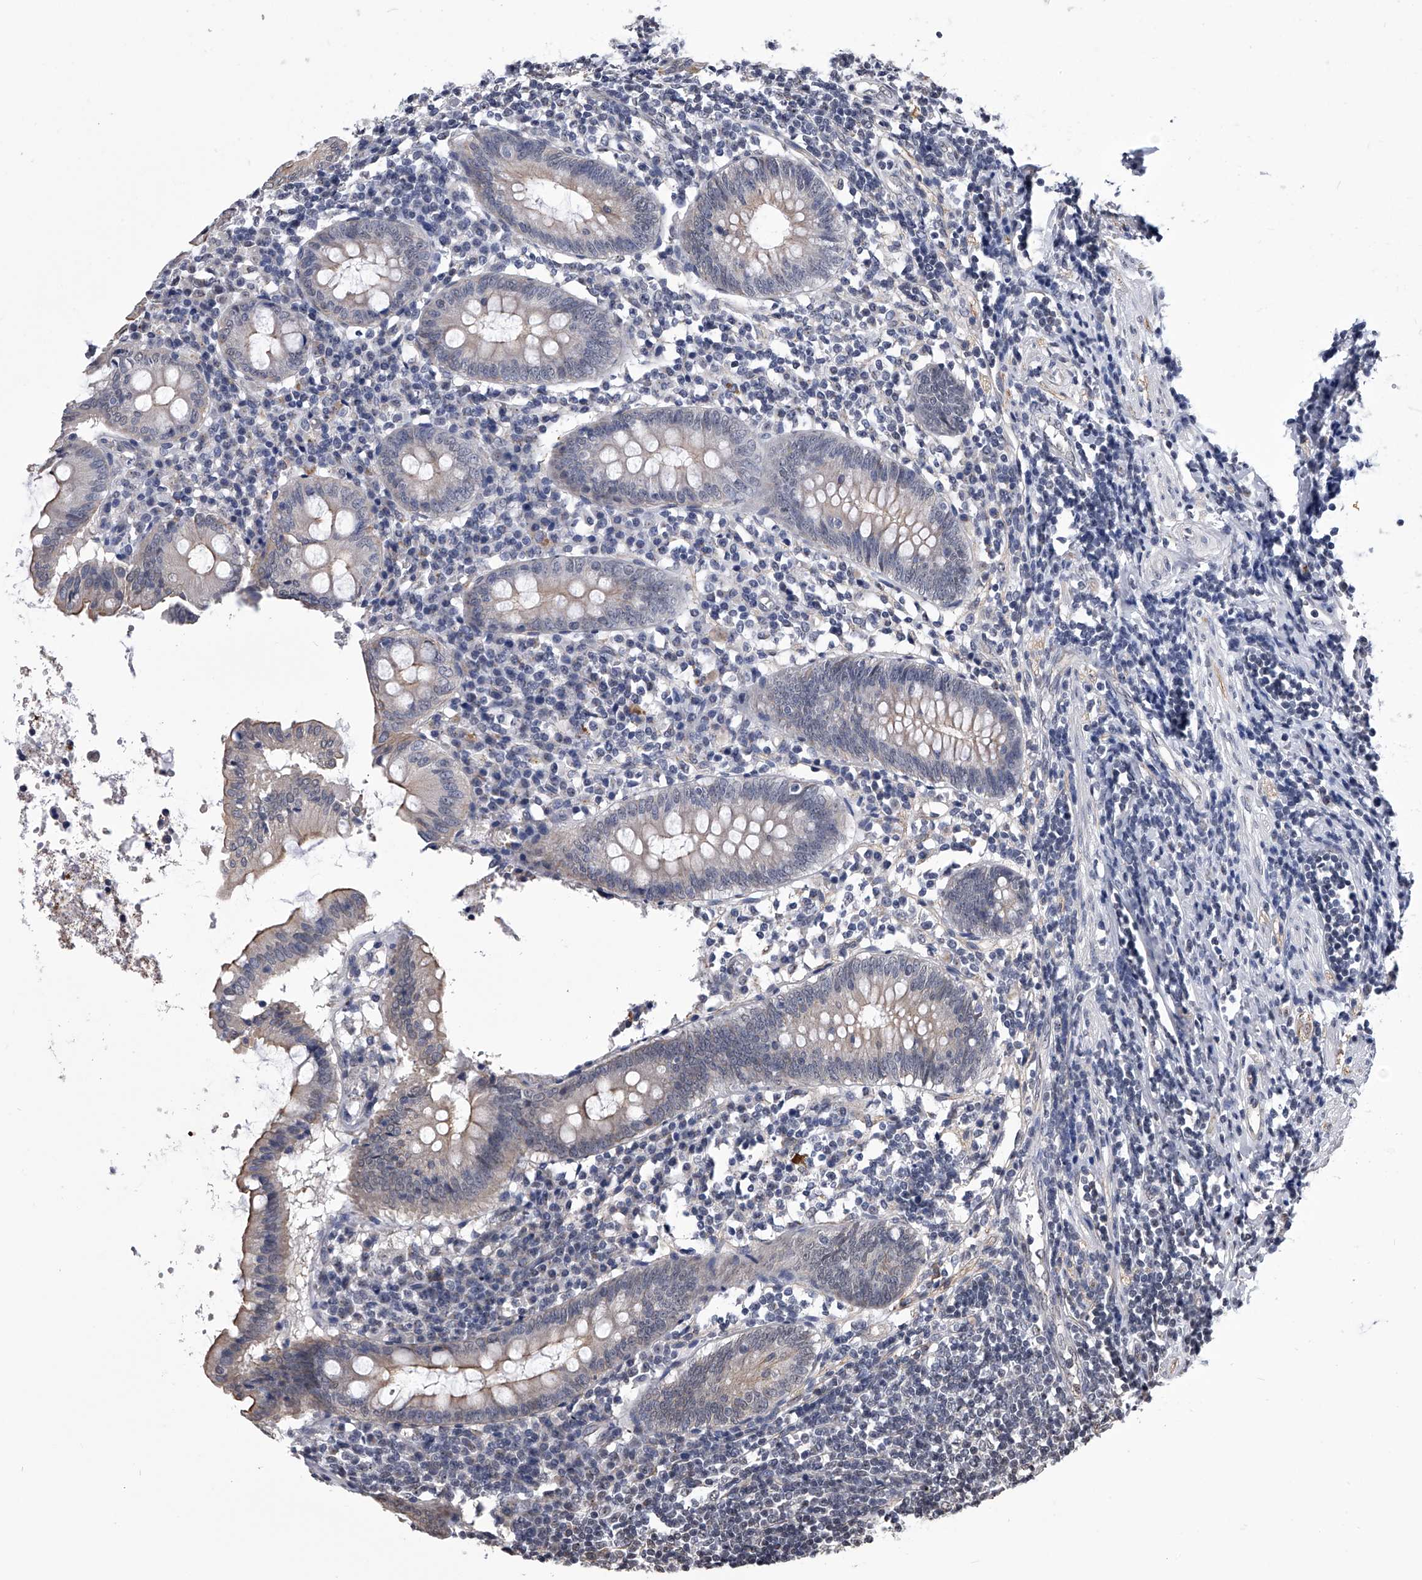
{"staining": {"intensity": "weak", "quantity": "25%-75%", "location": "cytoplasmic/membranous"}, "tissue": "appendix", "cell_type": "Glandular cells", "image_type": "normal", "snomed": [{"axis": "morphology", "description": "Normal tissue, NOS"}, {"axis": "topography", "description": "Appendix"}], "caption": "Appendix stained with a brown dye exhibits weak cytoplasmic/membranous positive expression in approximately 25%-75% of glandular cells.", "gene": "ZNF76", "patient": {"sex": "female", "age": 54}}